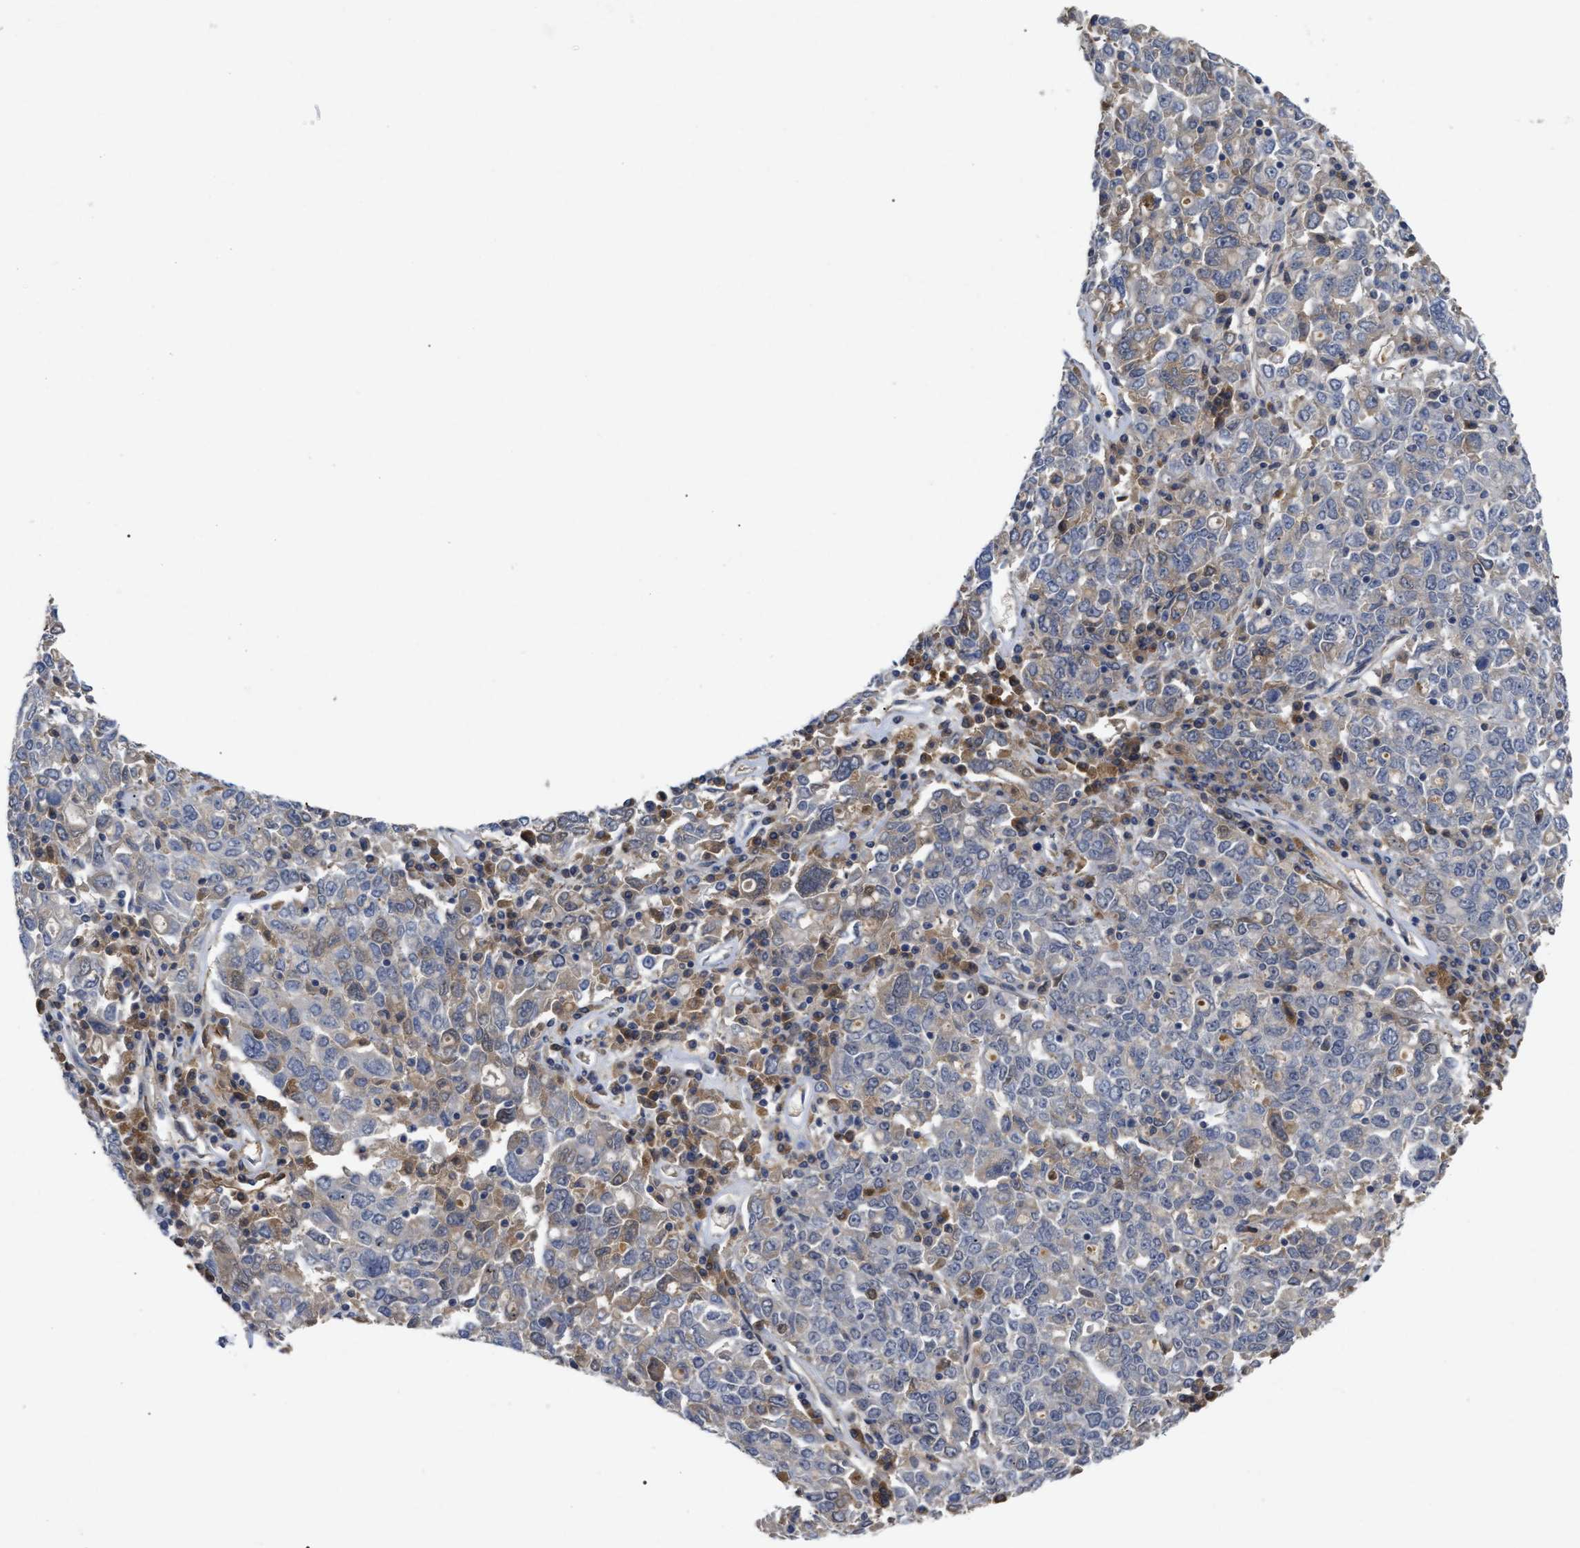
{"staining": {"intensity": "weak", "quantity": "<25%", "location": "cytoplasmic/membranous"}, "tissue": "ovarian cancer", "cell_type": "Tumor cells", "image_type": "cancer", "snomed": [{"axis": "morphology", "description": "Carcinoma, endometroid"}, {"axis": "topography", "description": "Ovary"}], "caption": "Immunohistochemistry of endometroid carcinoma (ovarian) demonstrates no expression in tumor cells.", "gene": "ST6GALNAC6", "patient": {"sex": "female", "age": 62}}